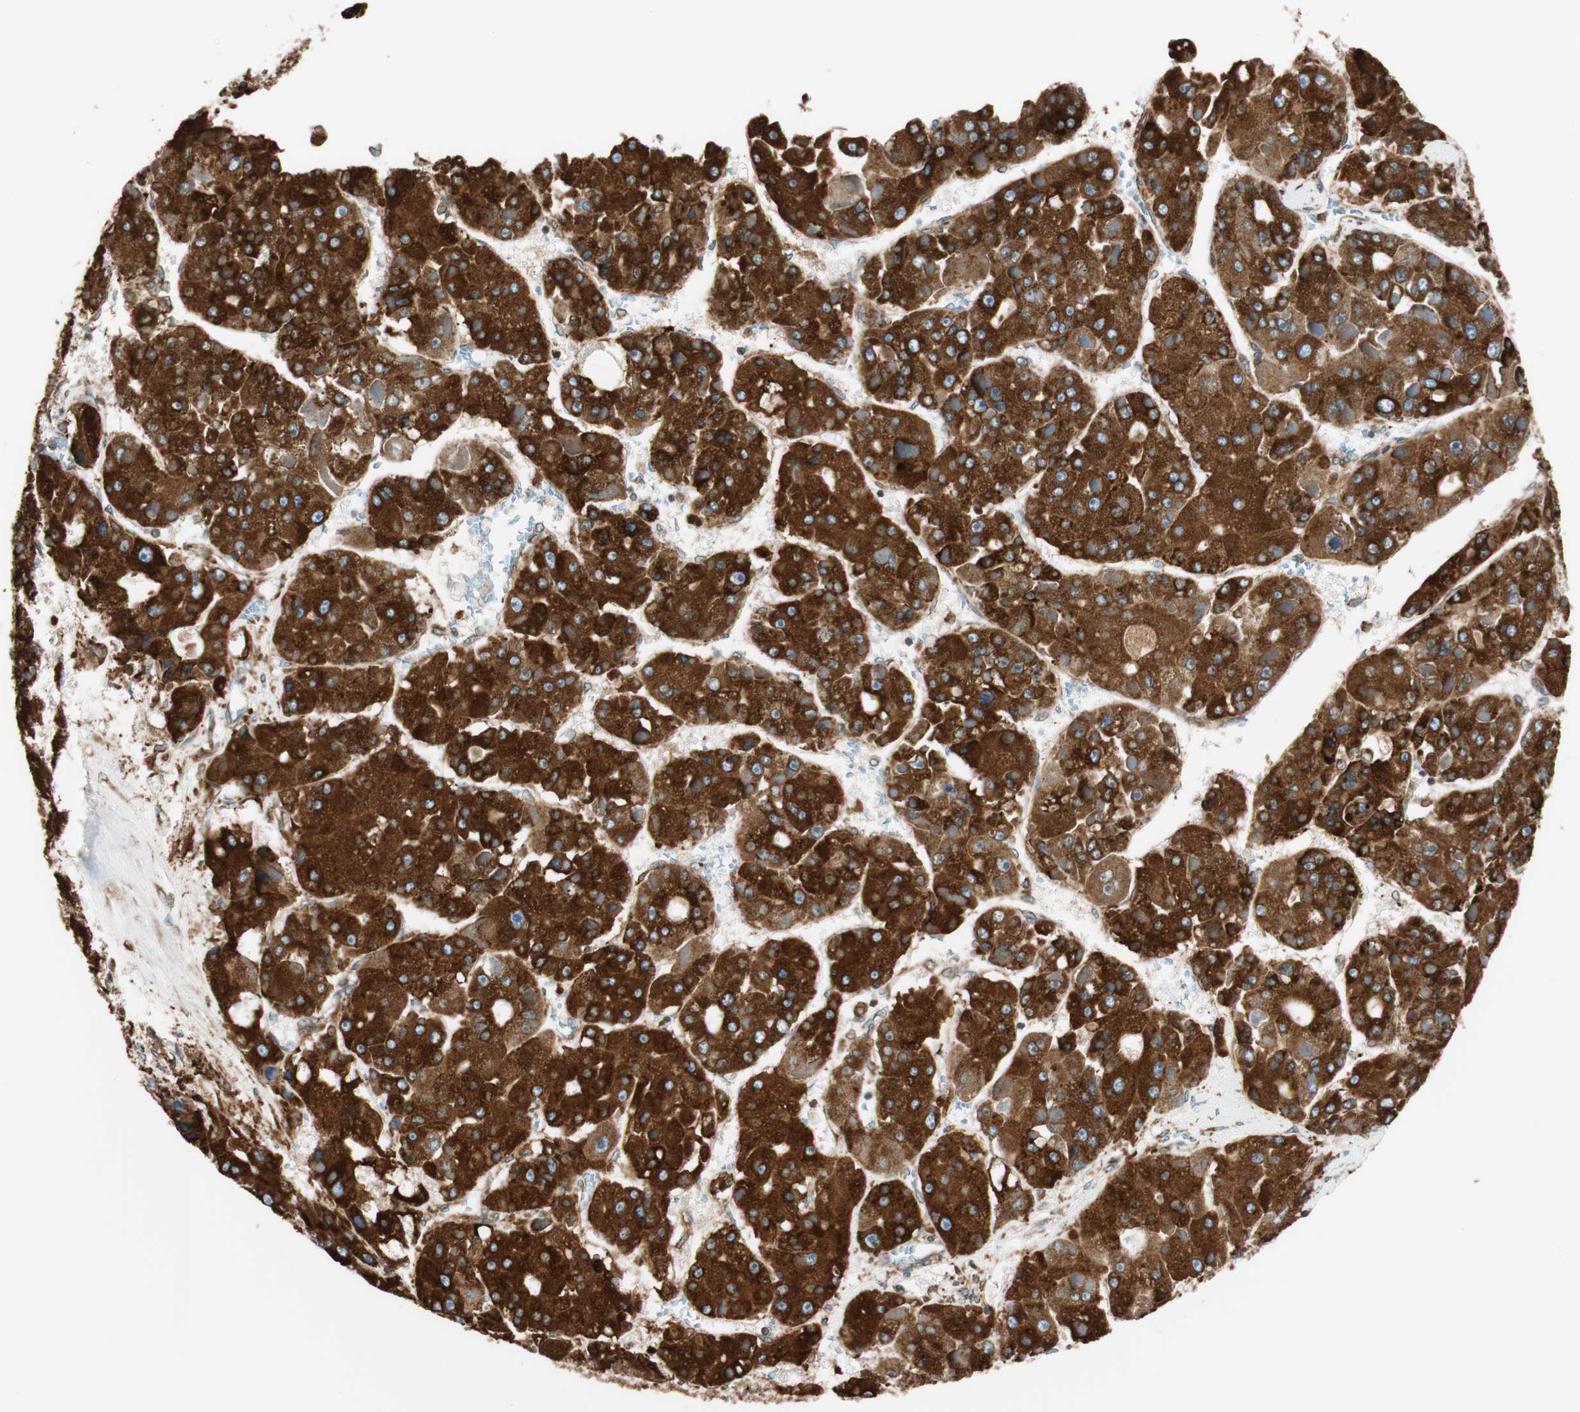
{"staining": {"intensity": "strong", "quantity": ">75%", "location": "cytoplasmic/membranous"}, "tissue": "liver cancer", "cell_type": "Tumor cells", "image_type": "cancer", "snomed": [{"axis": "morphology", "description": "Carcinoma, Hepatocellular, NOS"}, {"axis": "topography", "description": "Liver"}], "caption": "DAB immunohistochemical staining of human liver hepatocellular carcinoma displays strong cytoplasmic/membranous protein positivity in about >75% of tumor cells. (Stains: DAB in brown, nuclei in blue, Microscopy: brightfield microscopy at high magnification).", "gene": "PRKCSH", "patient": {"sex": "female", "age": 73}}